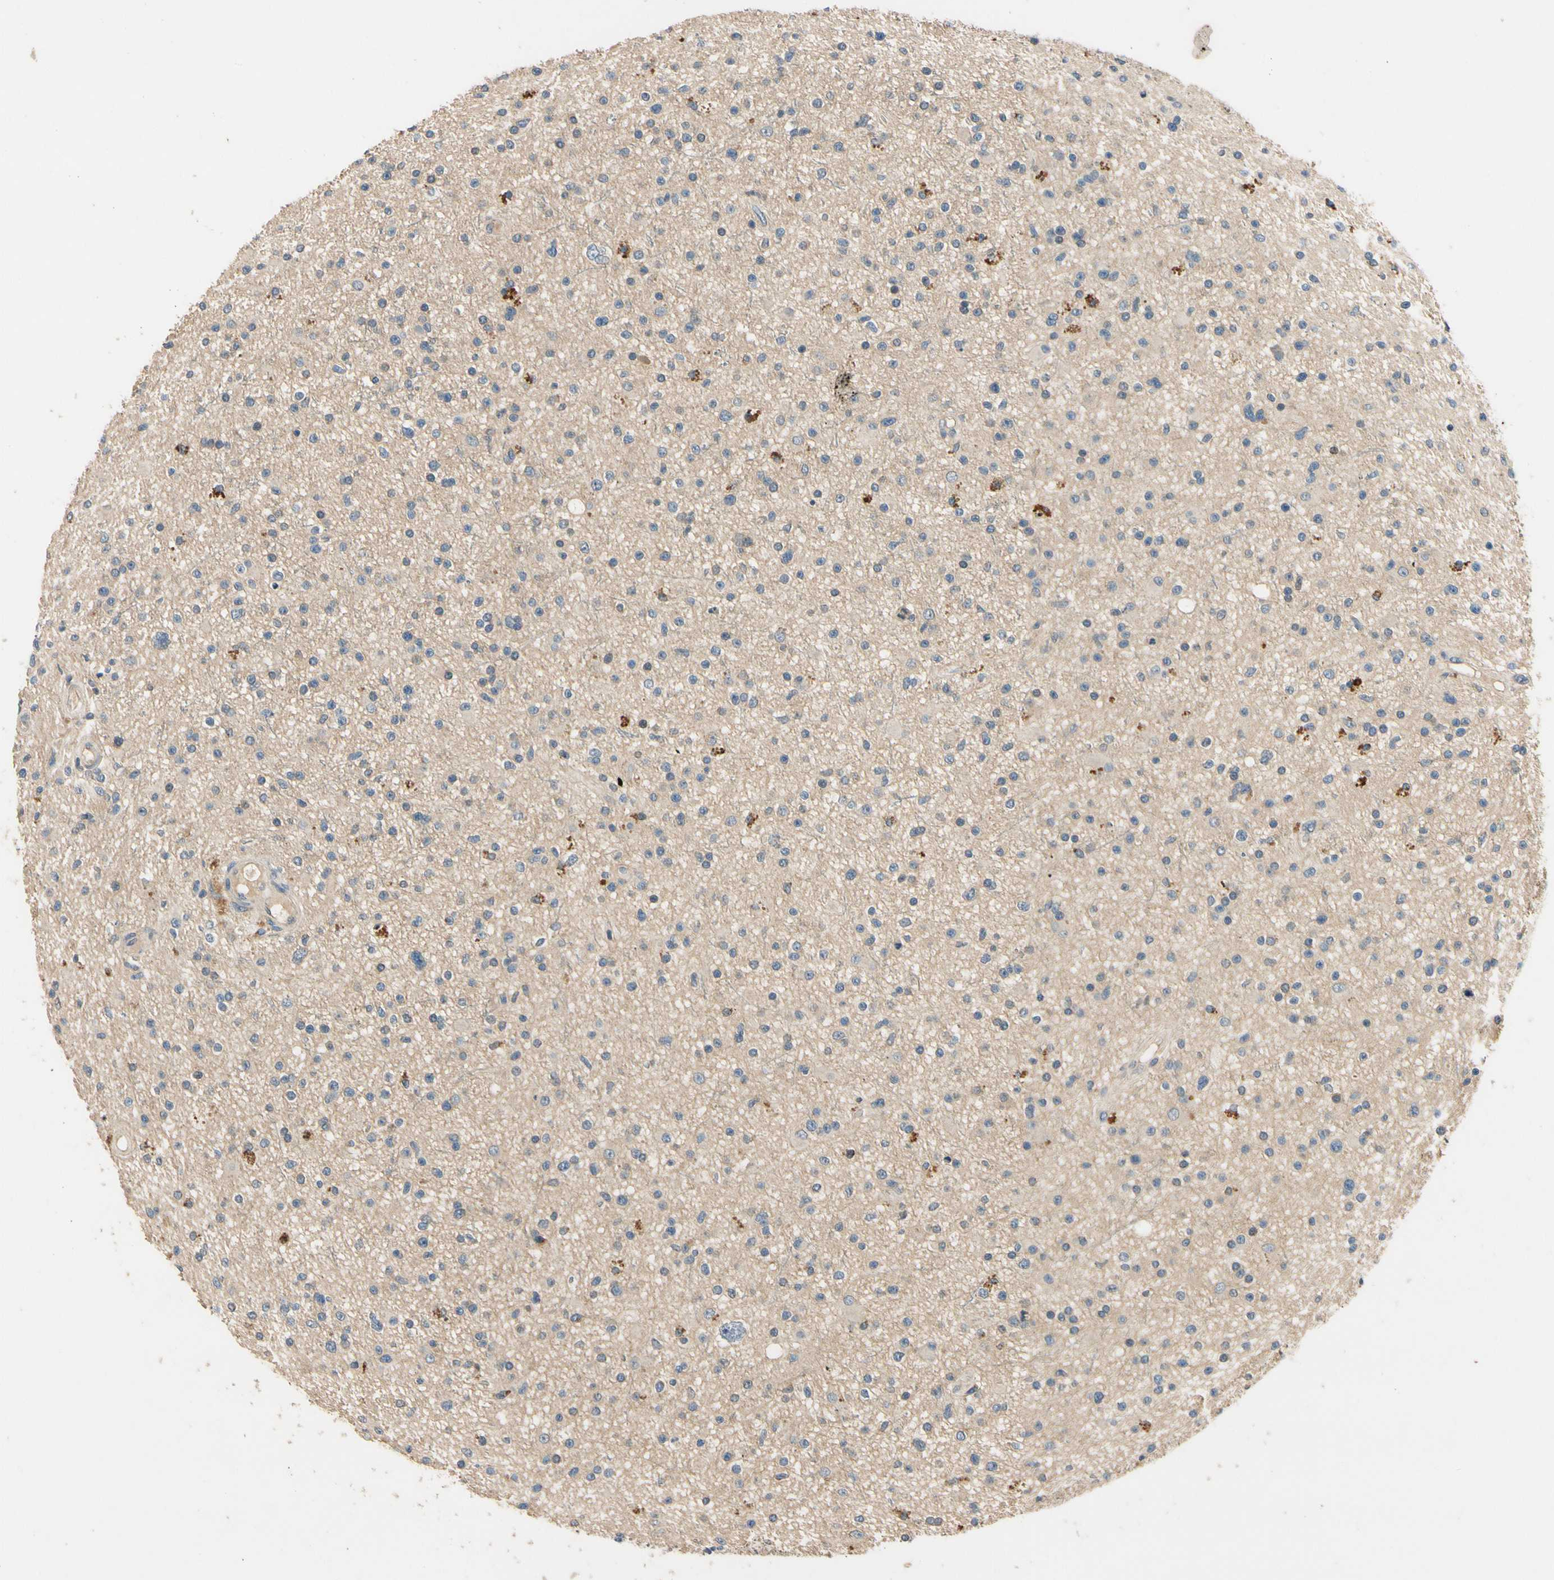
{"staining": {"intensity": "negative", "quantity": "none", "location": "none"}, "tissue": "glioma", "cell_type": "Tumor cells", "image_type": "cancer", "snomed": [{"axis": "morphology", "description": "Glioma, malignant, High grade"}, {"axis": "topography", "description": "Brain"}], "caption": "Image shows no significant protein staining in tumor cells of malignant glioma (high-grade). (DAB immunohistochemistry (IHC) with hematoxylin counter stain).", "gene": "ALKBH3", "patient": {"sex": "male", "age": 33}}